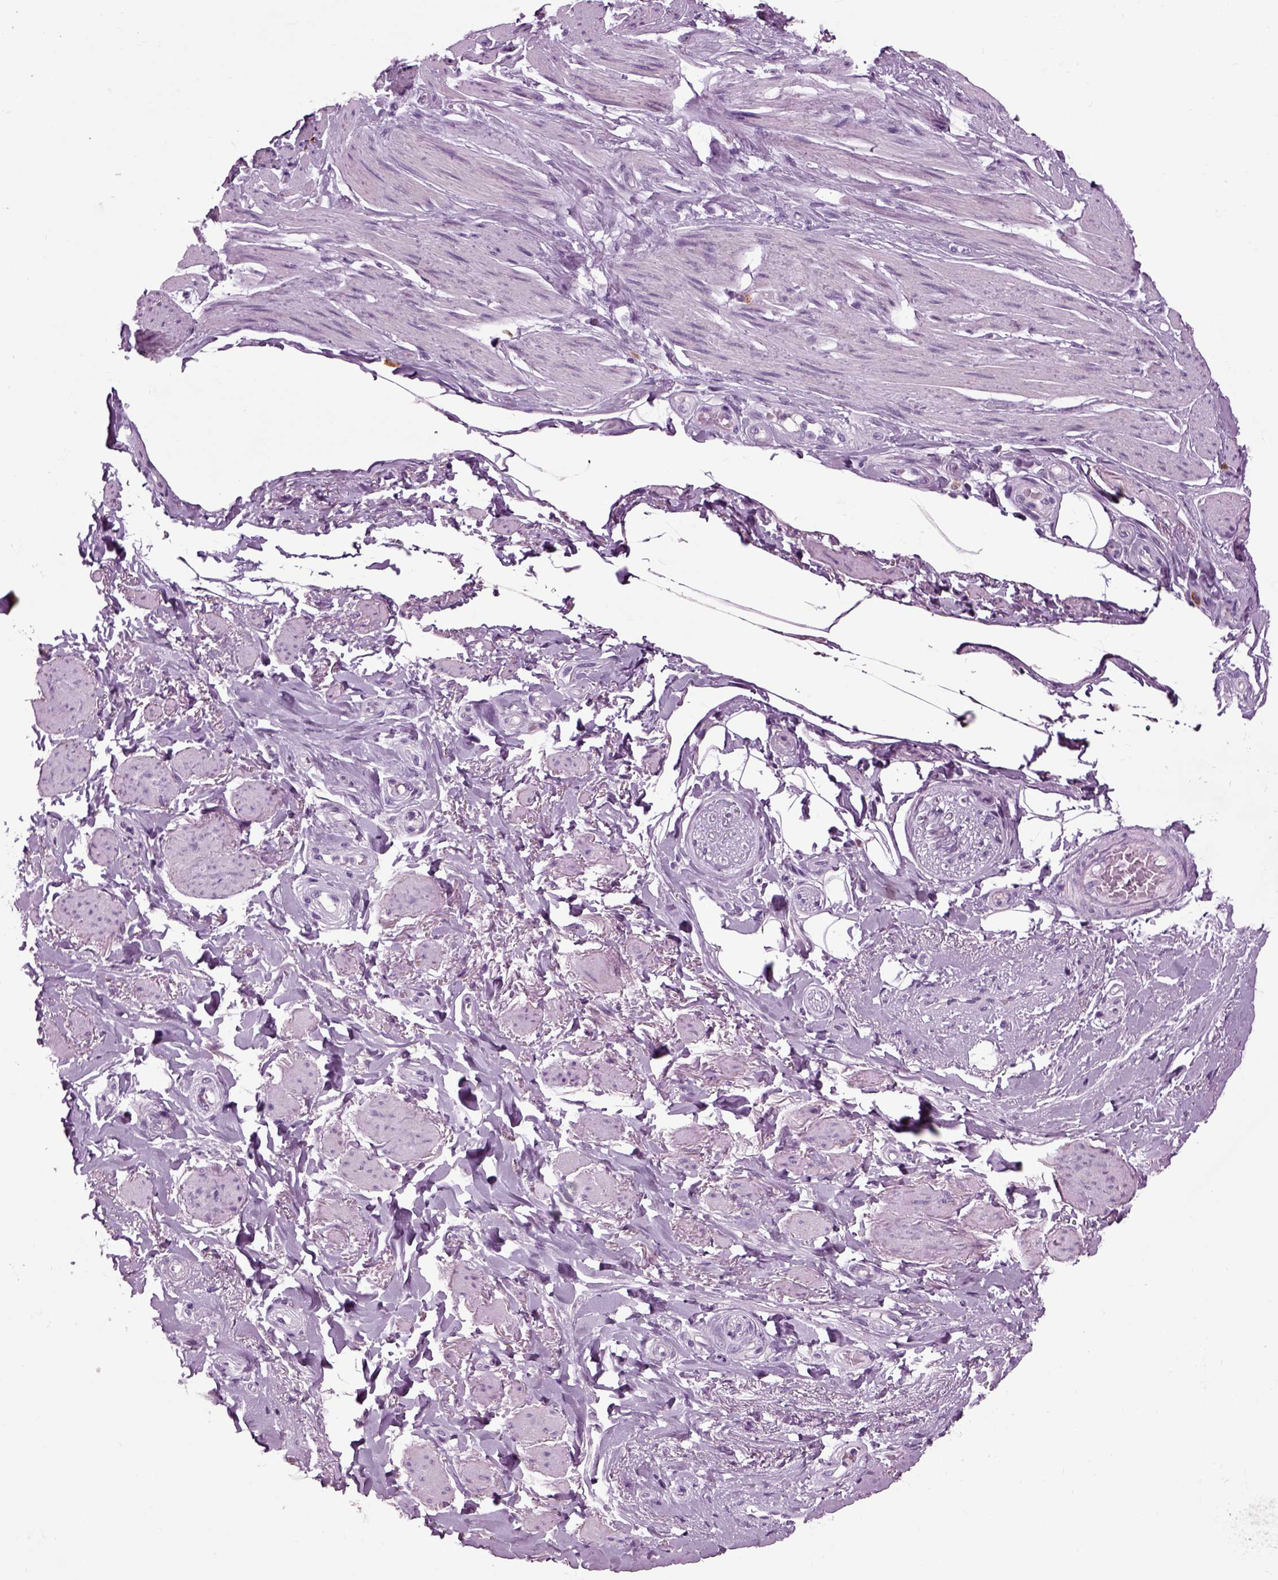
{"staining": {"intensity": "negative", "quantity": "none", "location": "none"}, "tissue": "adipose tissue", "cell_type": "Adipocytes", "image_type": "normal", "snomed": [{"axis": "morphology", "description": "Normal tissue, NOS"}, {"axis": "topography", "description": "Skeletal muscle"}, {"axis": "topography", "description": "Anal"}, {"axis": "topography", "description": "Peripheral nerve tissue"}], "caption": "IHC micrograph of normal adipose tissue: human adipose tissue stained with DAB (3,3'-diaminobenzidine) exhibits no significant protein positivity in adipocytes.", "gene": "ARHGAP11A", "patient": {"sex": "male", "age": 53}}